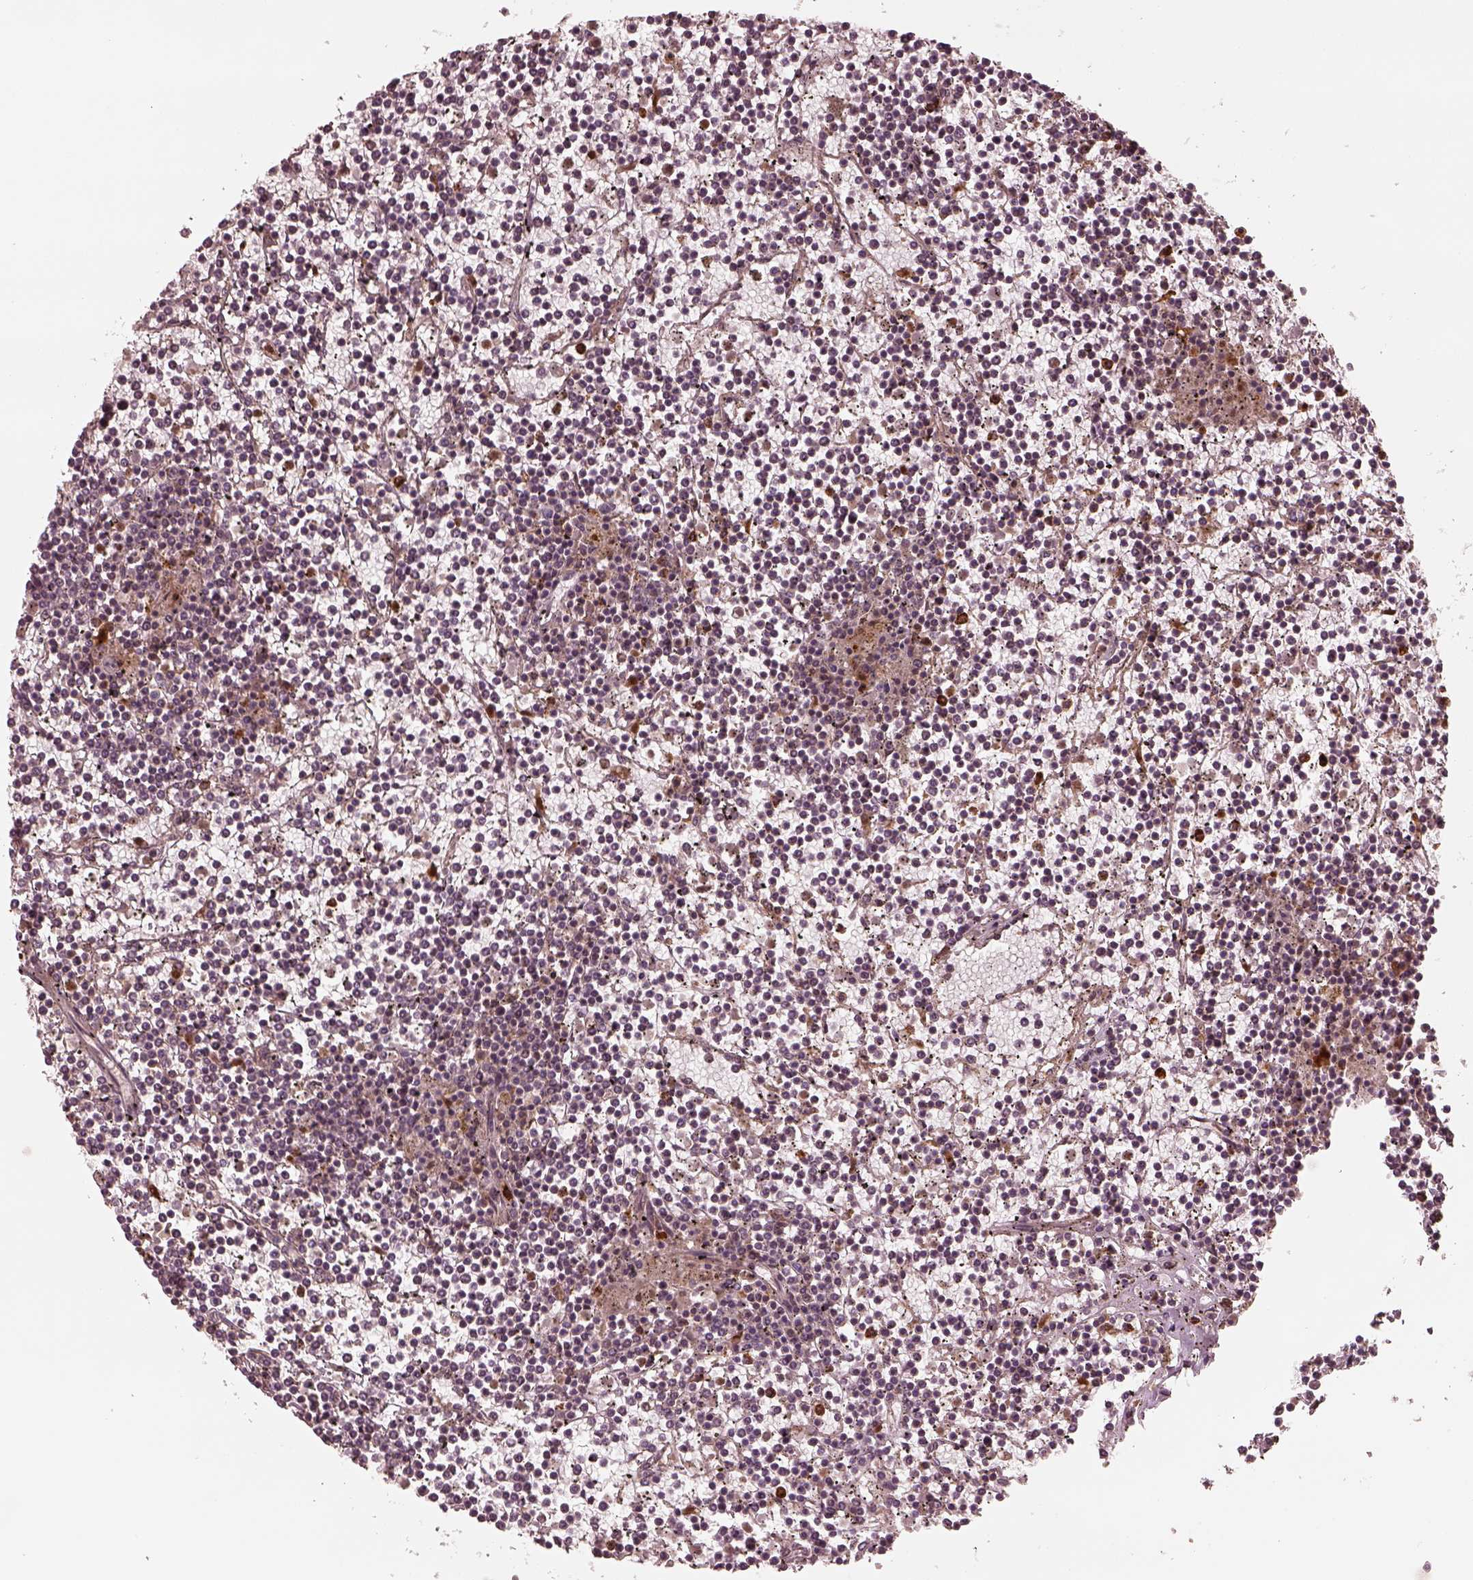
{"staining": {"intensity": "negative", "quantity": "none", "location": "none"}, "tissue": "lymphoma", "cell_type": "Tumor cells", "image_type": "cancer", "snomed": [{"axis": "morphology", "description": "Malignant lymphoma, non-Hodgkin's type, Low grade"}, {"axis": "topography", "description": "Spleen"}], "caption": "Immunohistochemical staining of lymphoma demonstrates no significant staining in tumor cells. (IHC, brightfield microscopy, high magnification).", "gene": "SLC12A9", "patient": {"sex": "female", "age": 19}}